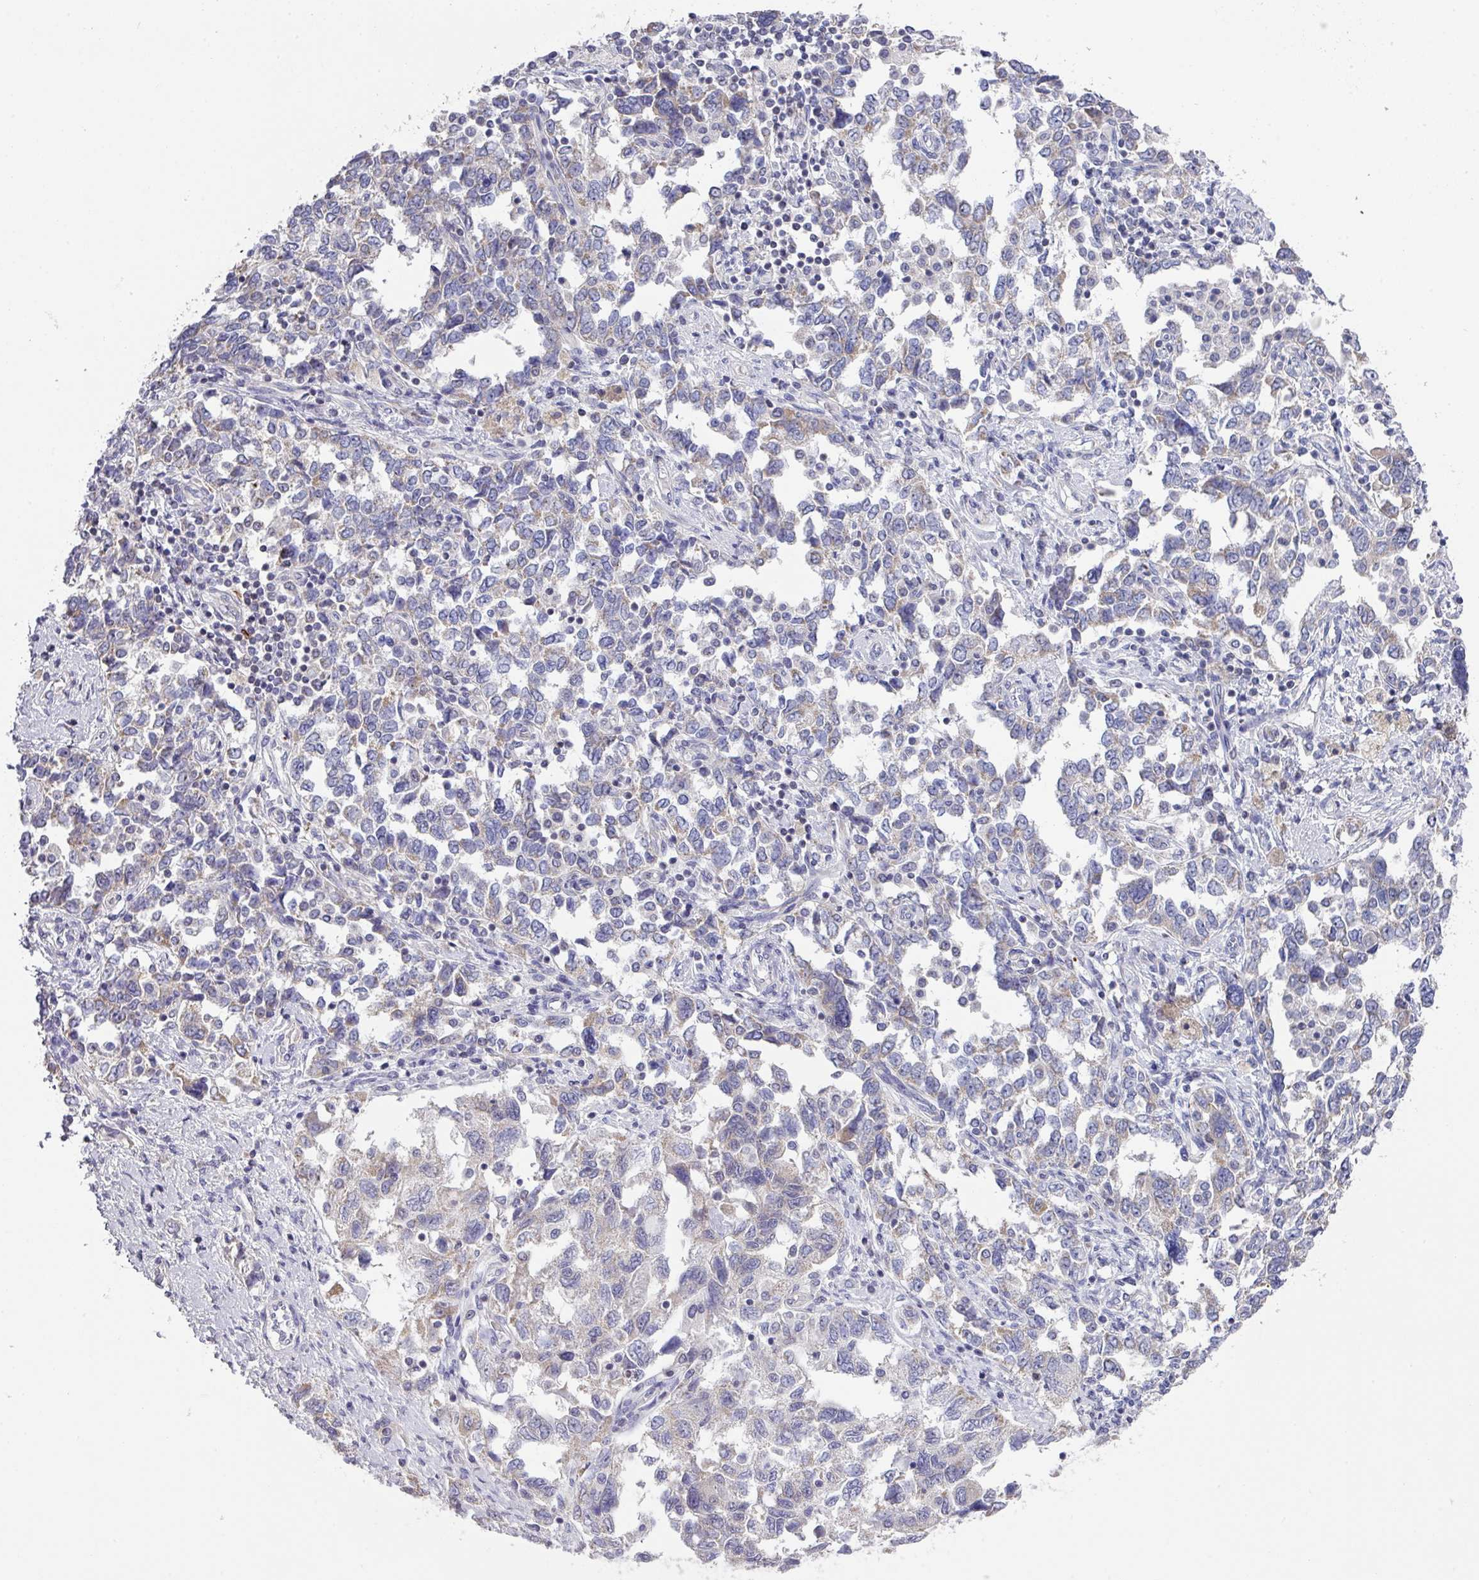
{"staining": {"intensity": "weak", "quantity": "25%-75%", "location": "cytoplasmic/membranous"}, "tissue": "ovarian cancer", "cell_type": "Tumor cells", "image_type": "cancer", "snomed": [{"axis": "morphology", "description": "Carcinoma, NOS"}, {"axis": "morphology", "description": "Cystadenocarcinoma, serous, NOS"}, {"axis": "topography", "description": "Ovary"}], "caption": "Approximately 25%-75% of tumor cells in ovarian serous cystadenocarcinoma display weak cytoplasmic/membranous protein positivity as visualized by brown immunohistochemical staining.", "gene": "DCAF12L2", "patient": {"sex": "female", "age": 69}}